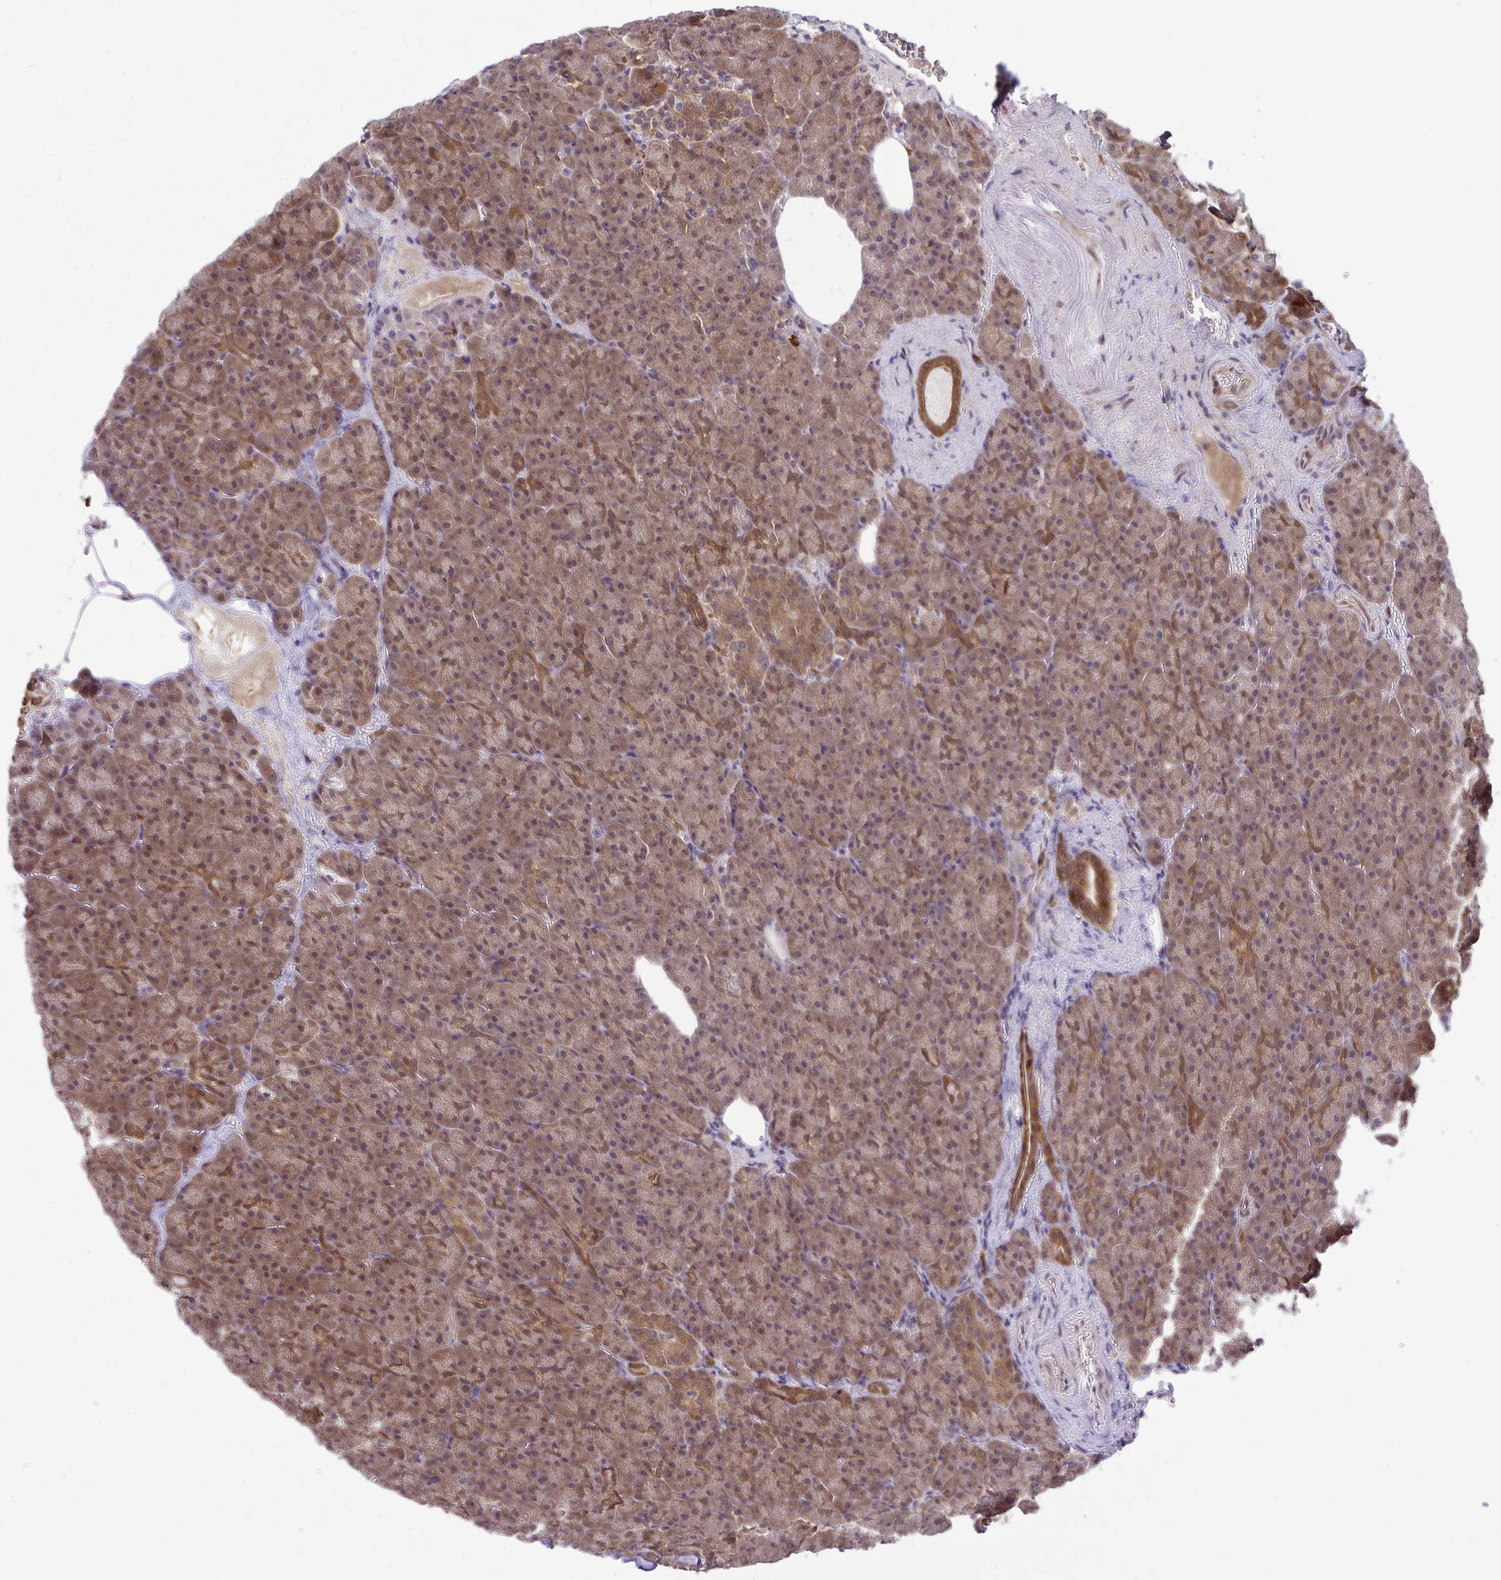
{"staining": {"intensity": "moderate", "quantity": ">75%", "location": "cytoplasmic/membranous,nuclear"}, "tissue": "pancreas", "cell_type": "Exocrine glandular cells", "image_type": "normal", "snomed": [{"axis": "morphology", "description": "Normal tissue, NOS"}, {"axis": "topography", "description": "Pancreas"}], "caption": "This photomicrograph reveals immunohistochemistry (IHC) staining of normal pancreas, with medium moderate cytoplasmic/membranous,nuclear staining in about >75% of exocrine glandular cells.", "gene": "CMPK1", "patient": {"sex": "female", "age": 74}}